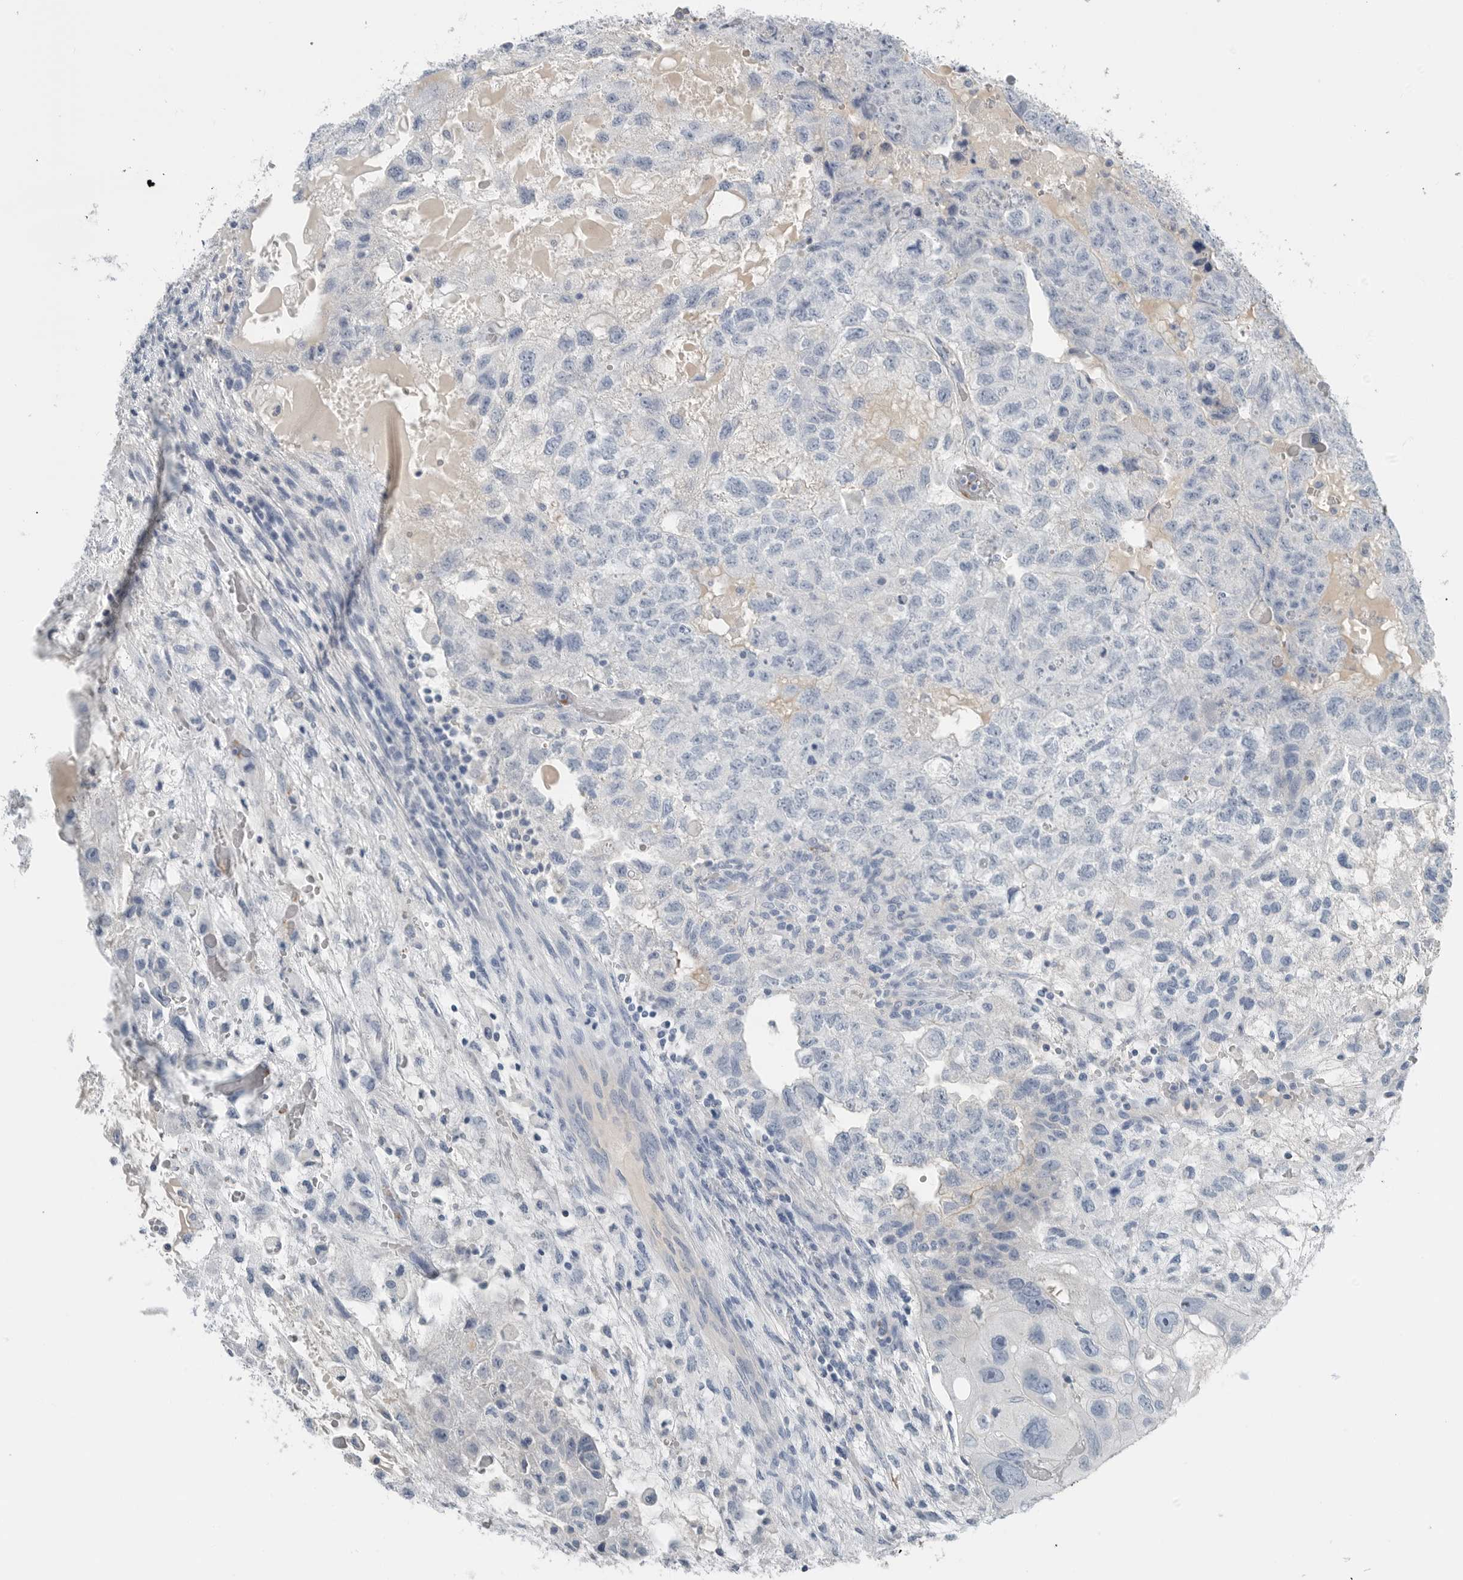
{"staining": {"intensity": "negative", "quantity": "none", "location": "none"}, "tissue": "testis cancer", "cell_type": "Tumor cells", "image_type": "cancer", "snomed": [{"axis": "morphology", "description": "Carcinoma, Embryonal, NOS"}, {"axis": "topography", "description": "Testis"}], "caption": "Tumor cells are negative for brown protein staining in testis cancer (embryonal carcinoma).", "gene": "SERPINB7", "patient": {"sex": "male", "age": 36}}